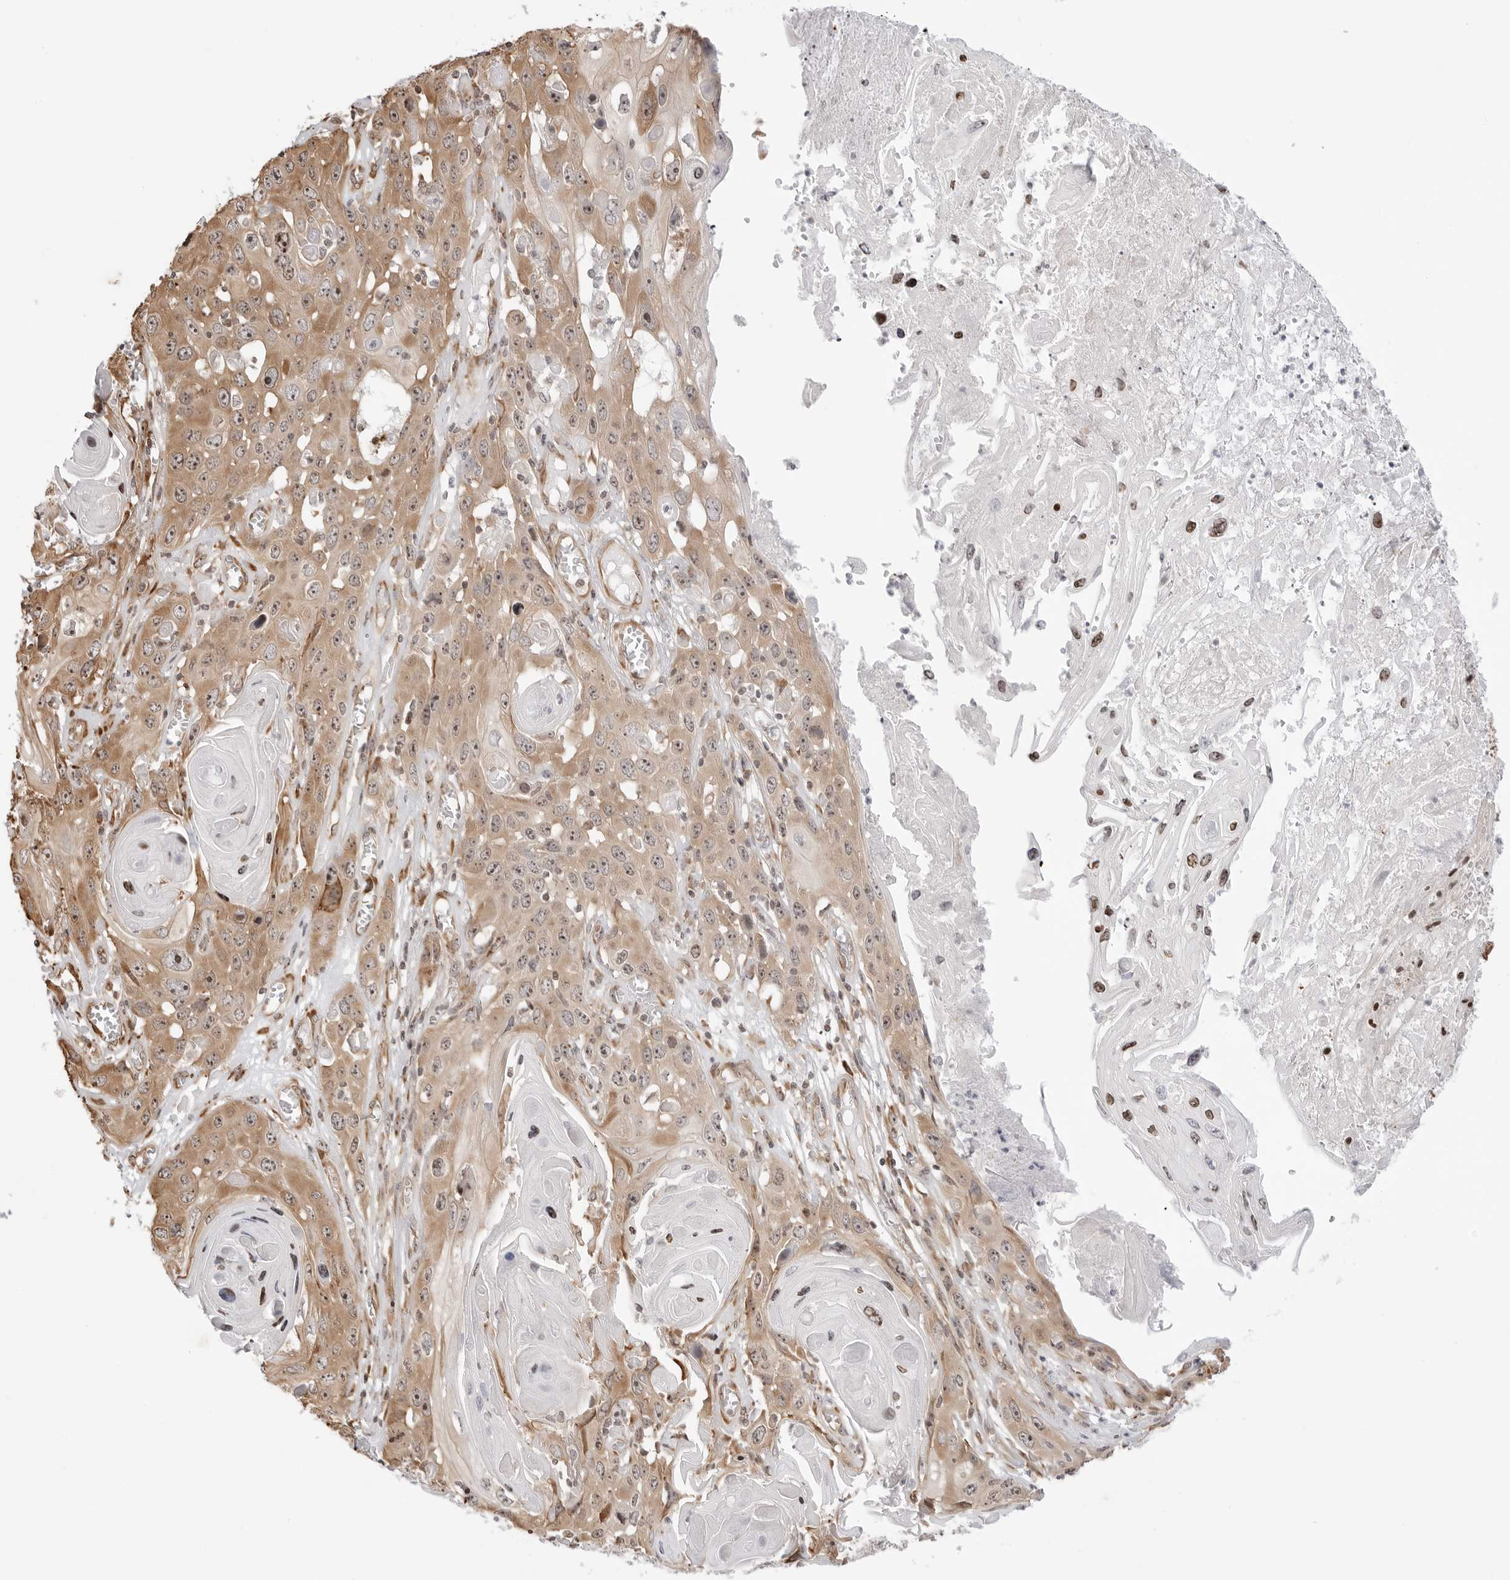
{"staining": {"intensity": "moderate", "quantity": ">75%", "location": "cytoplasmic/membranous,nuclear"}, "tissue": "skin cancer", "cell_type": "Tumor cells", "image_type": "cancer", "snomed": [{"axis": "morphology", "description": "Squamous cell carcinoma, NOS"}, {"axis": "topography", "description": "Skin"}], "caption": "A brown stain labels moderate cytoplasmic/membranous and nuclear expression of a protein in human skin cancer tumor cells.", "gene": "FKBP14", "patient": {"sex": "male", "age": 55}}